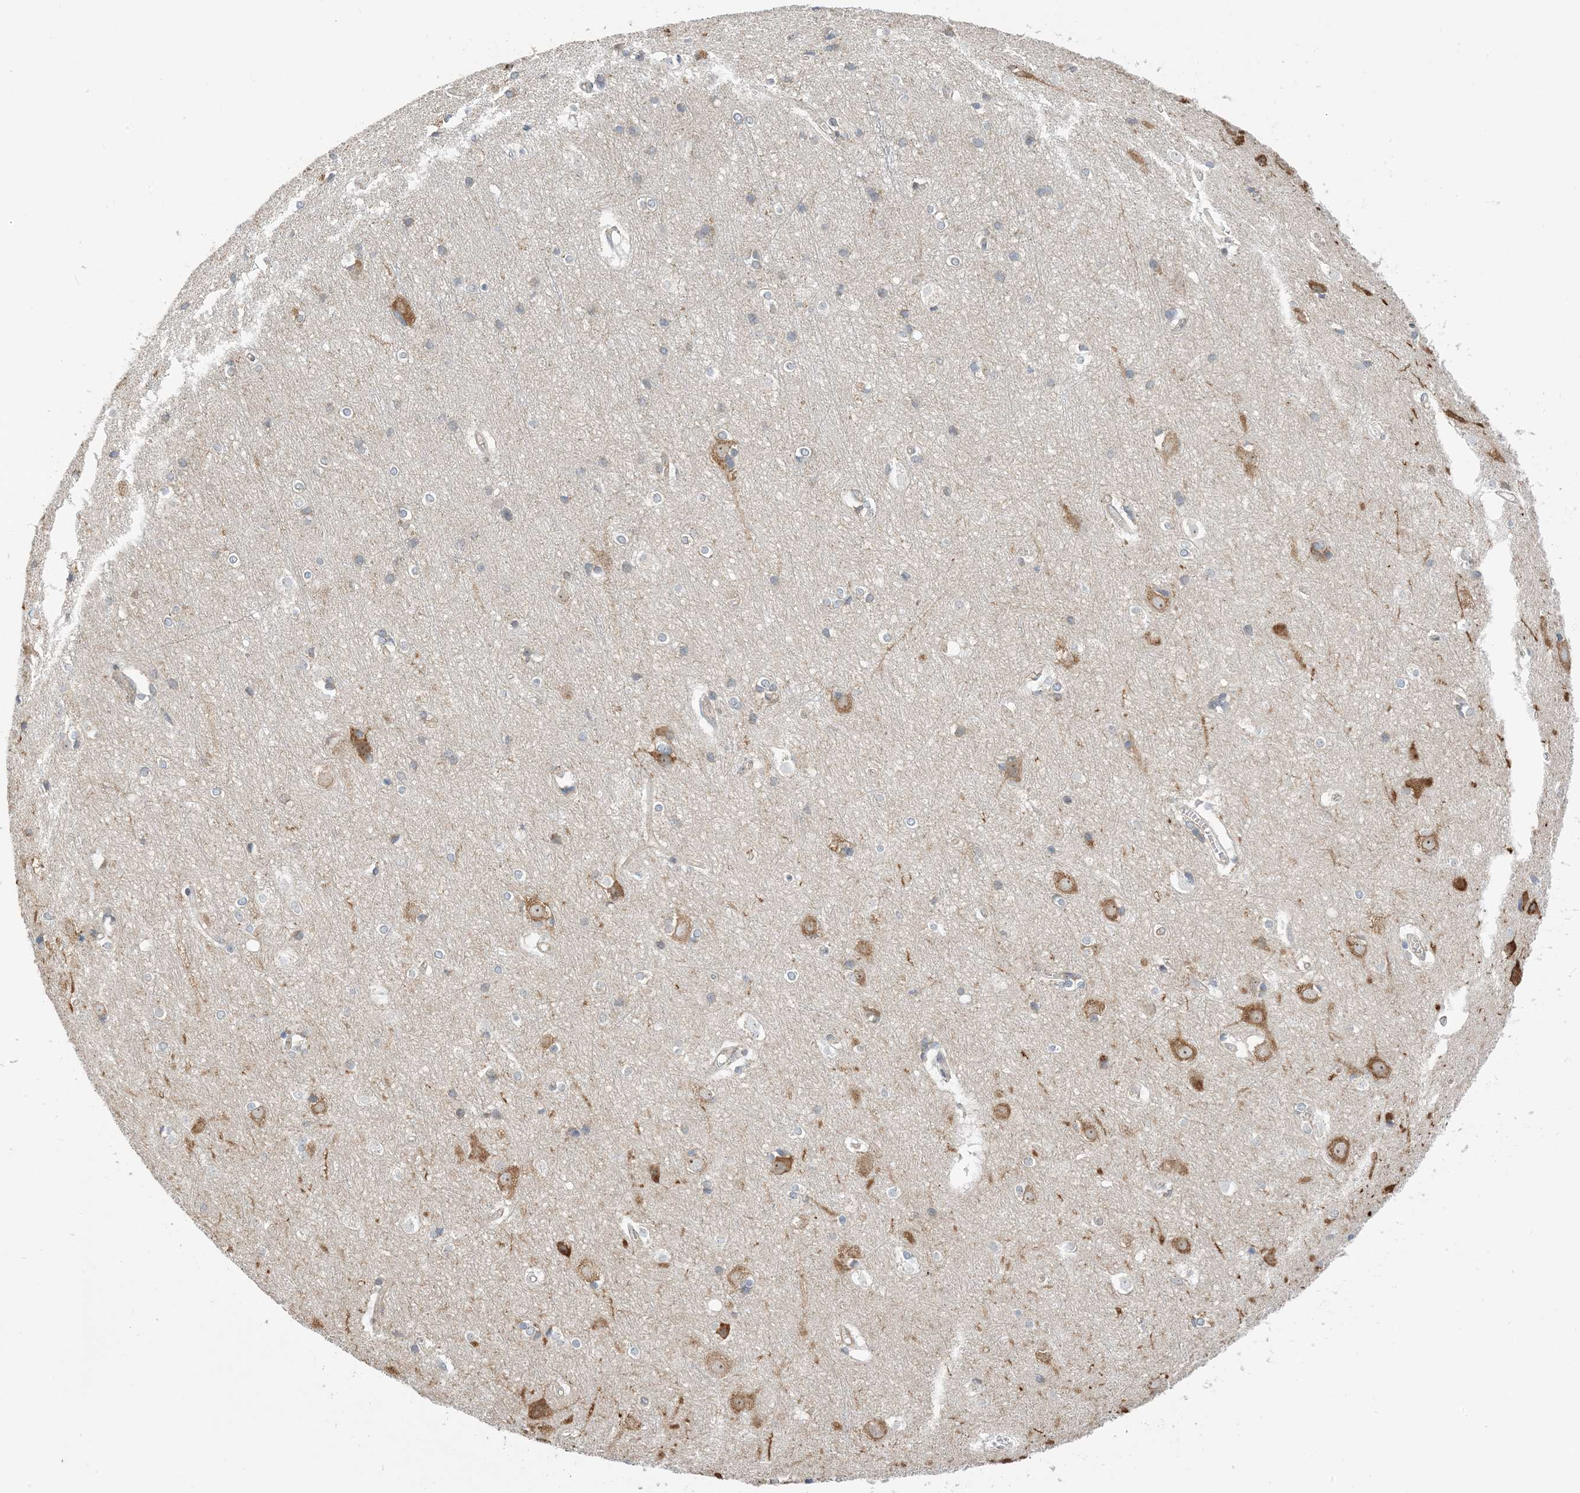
{"staining": {"intensity": "negative", "quantity": "none", "location": "none"}, "tissue": "cerebral cortex", "cell_type": "Endothelial cells", "image_type": "normal", "snomed": [{"axis": "morphology", "description": "Normal tissue, NOS"}, {"axis": "topography", "description": "Cerebral cortex"}], "caption": "A micrograph of cerebral cortex stained for a protein reveals no brown staining in endothelial cells. Nuclei are stained in blue.", "gene": "IL36B", "patient": {"sex": "male", "age": 54}}